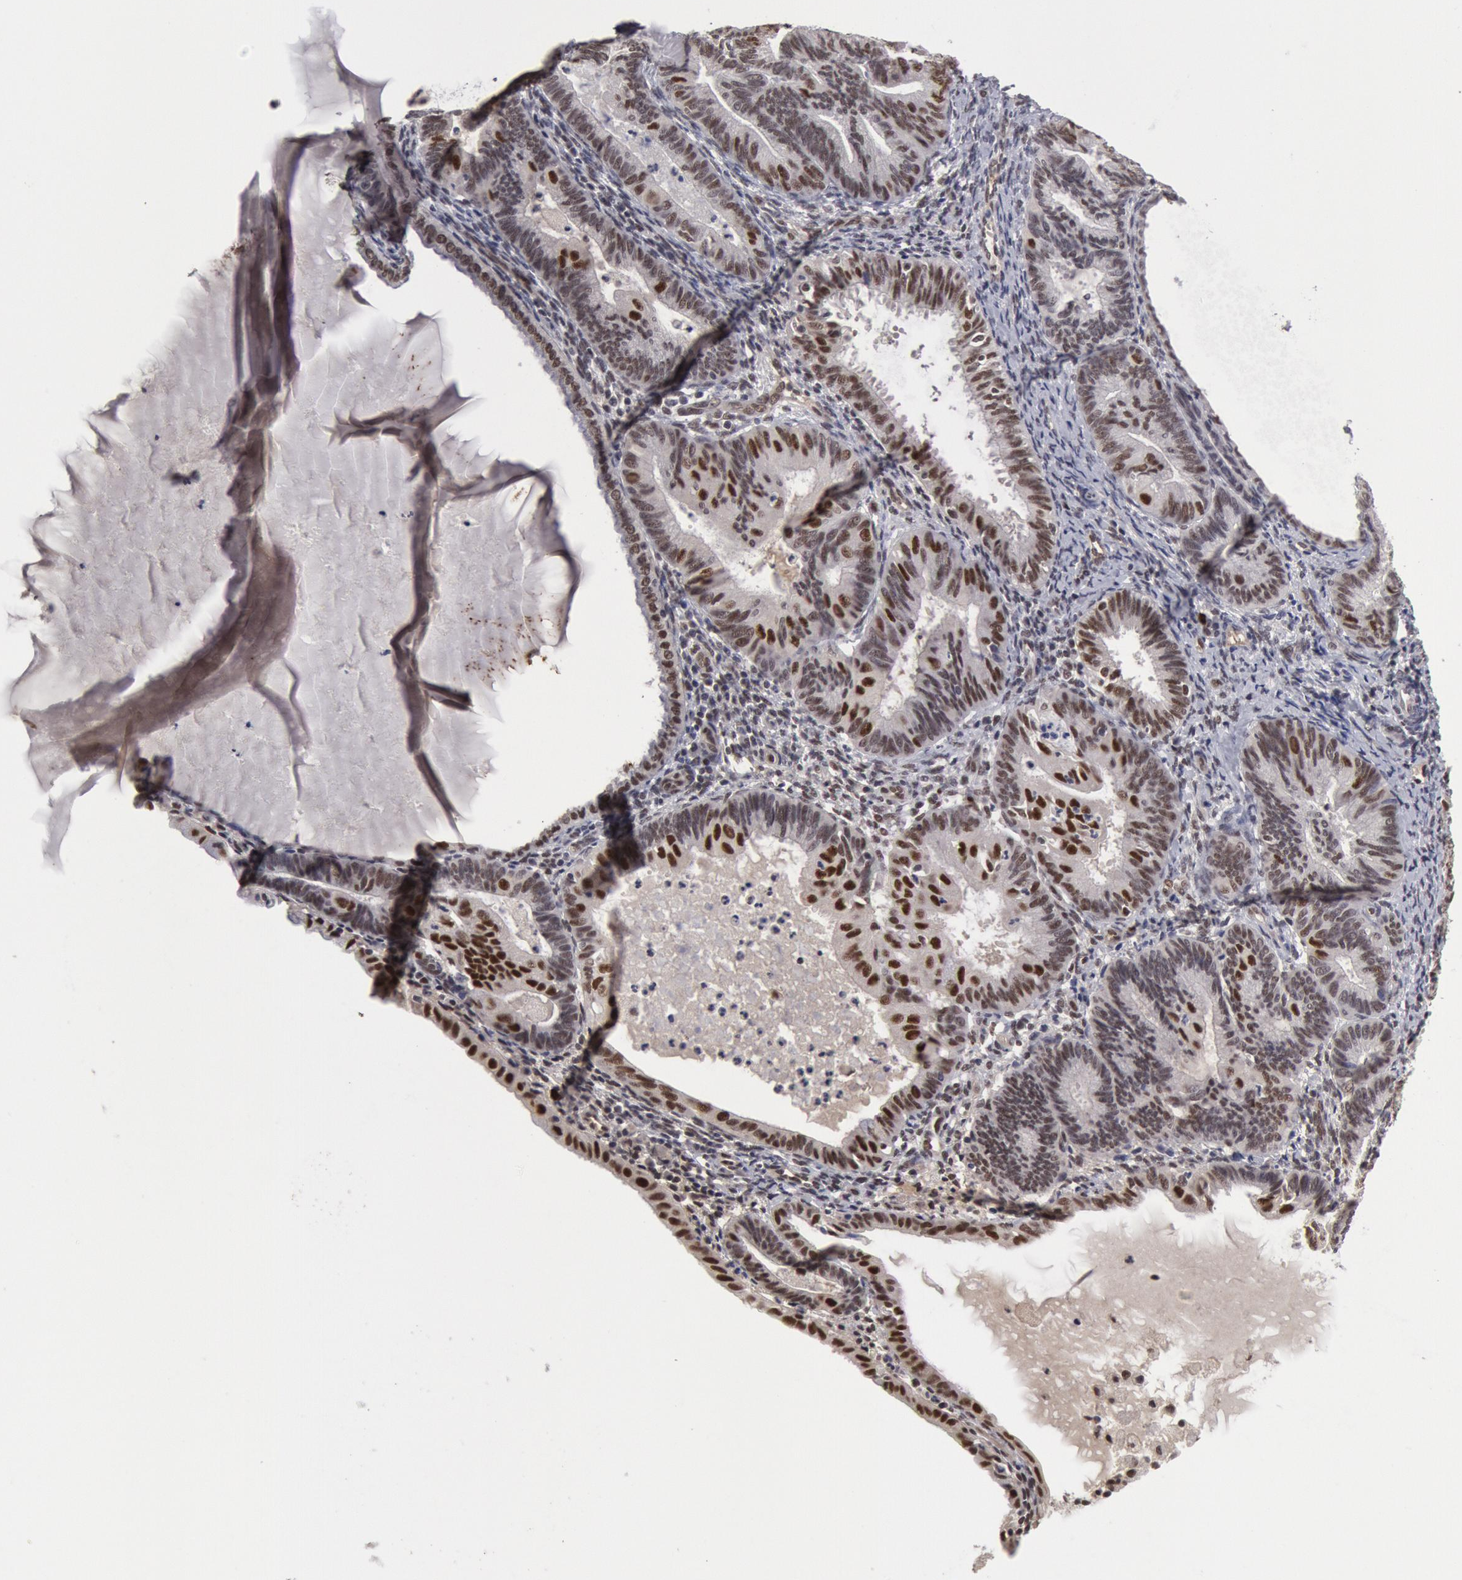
{"staining": {"intensity": "moderate", "quantity": "25%-75%", "location": "nuclear"}, "tissue": "endometrial cancer", "cell_type": "Tumor cells", "image_type": "cancer", "snomed": [{"axis": "morphology", "description": "Adenocarcinoma, NOS"}, {"axis": "topography", "description": "Endometrium"}], "caption": "An IHC photomicrograph of neoplastic tissue is shown. Protein staining in brown labels moderate nuclear positivity in endometrial cancer (adenocarcinoma) within tumor cells.", "gene": "PPP4R3B", "patient": {"sex": "female", "age": 63}}